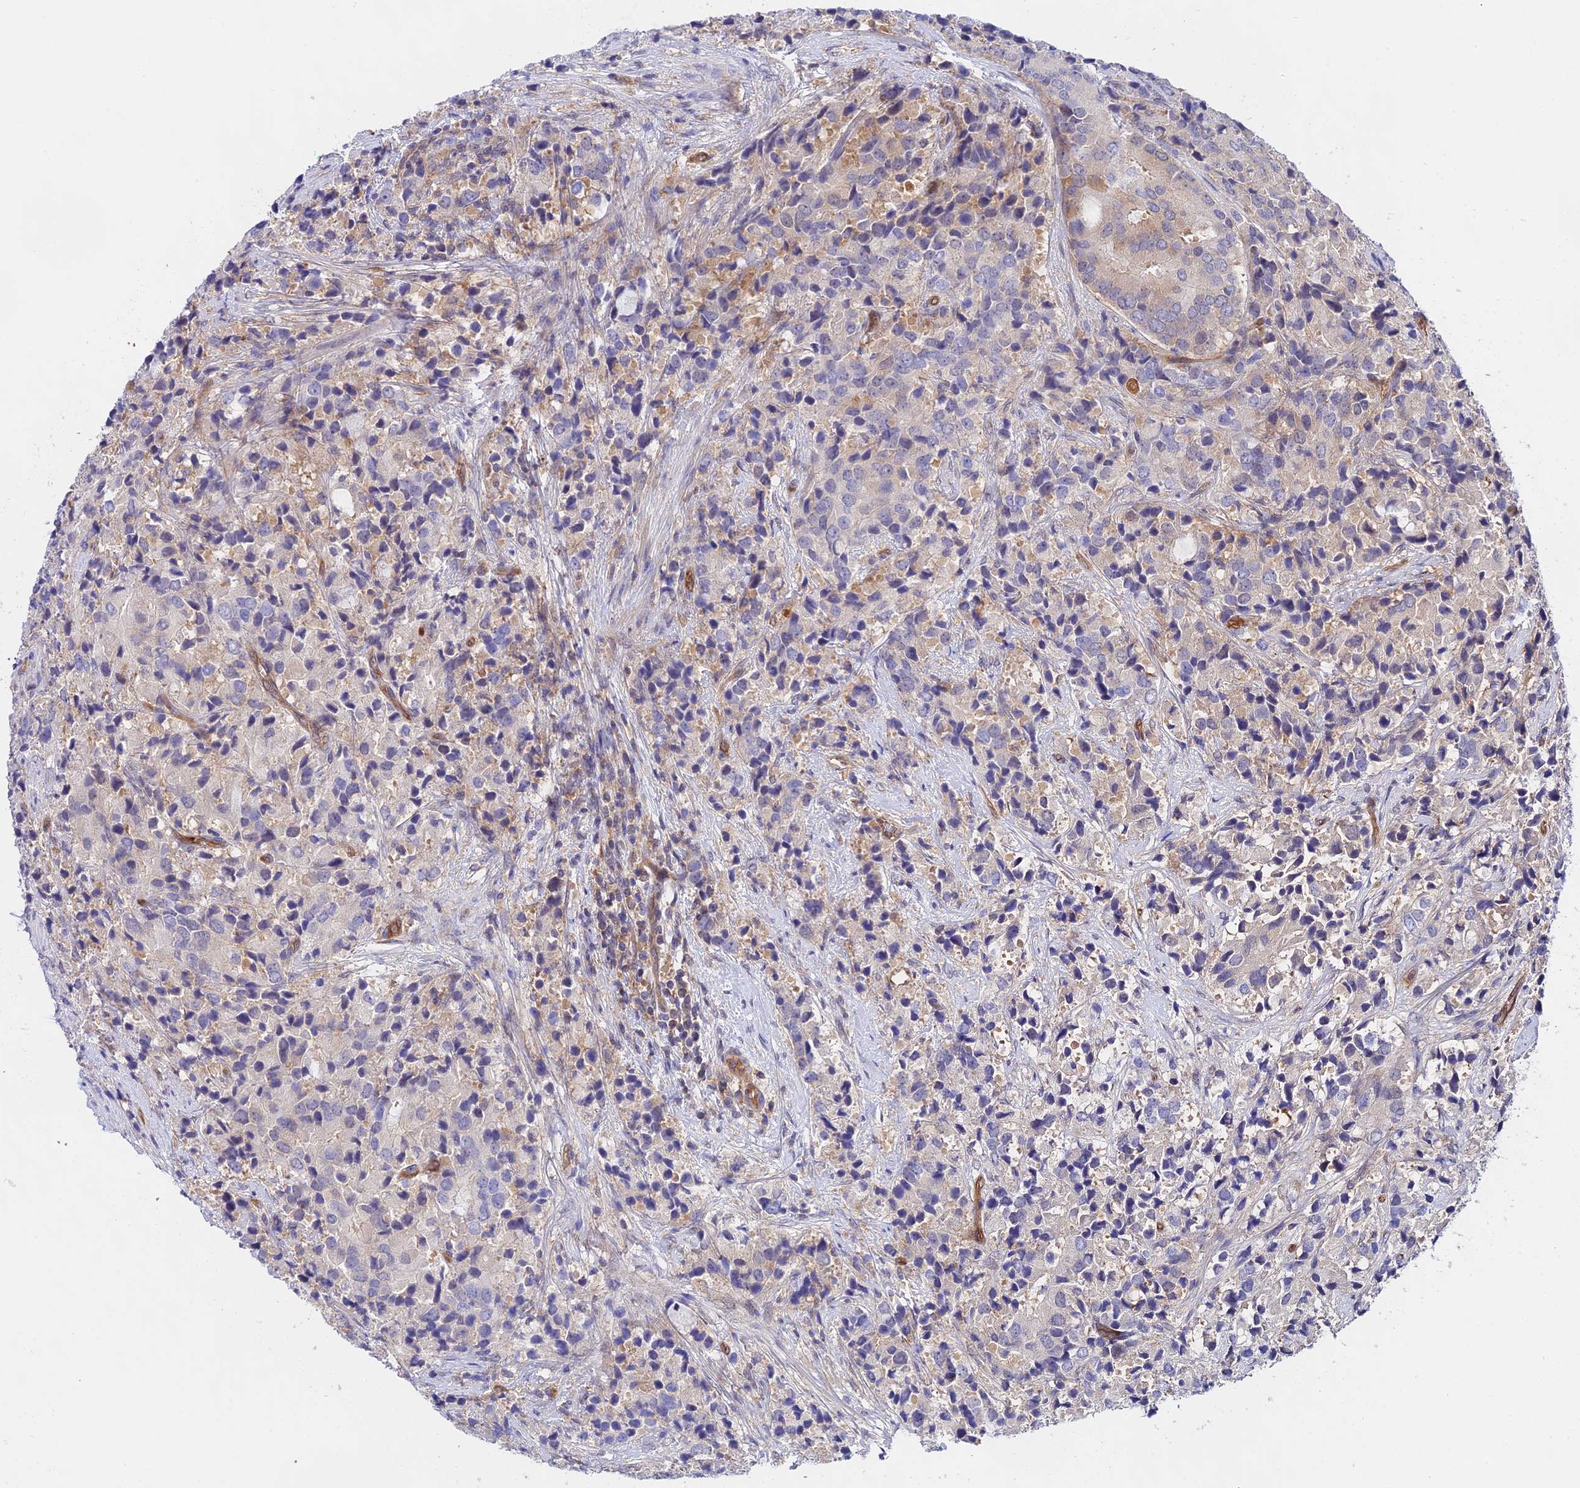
{"staining": {"intensity": "weak", "quantity": "<25%", "location": "cytoplasmic/membranous"}, "tissue": "prostate cancer", "cell_type": "Tumor cells", "image_type": "cancer", "snomed": [{"axis": "morphology", "description": "Adenocarcinoma, High grade"}, {"axis": "topography", "description": "Prostate"}], "caption": "Human high-grade adenocarcinoma (prostate) stained for a protein using IHC shows no expression in tumor cells.", "gene": "PPP2R2C", "patient": {"sex": "male", "age": 62}}